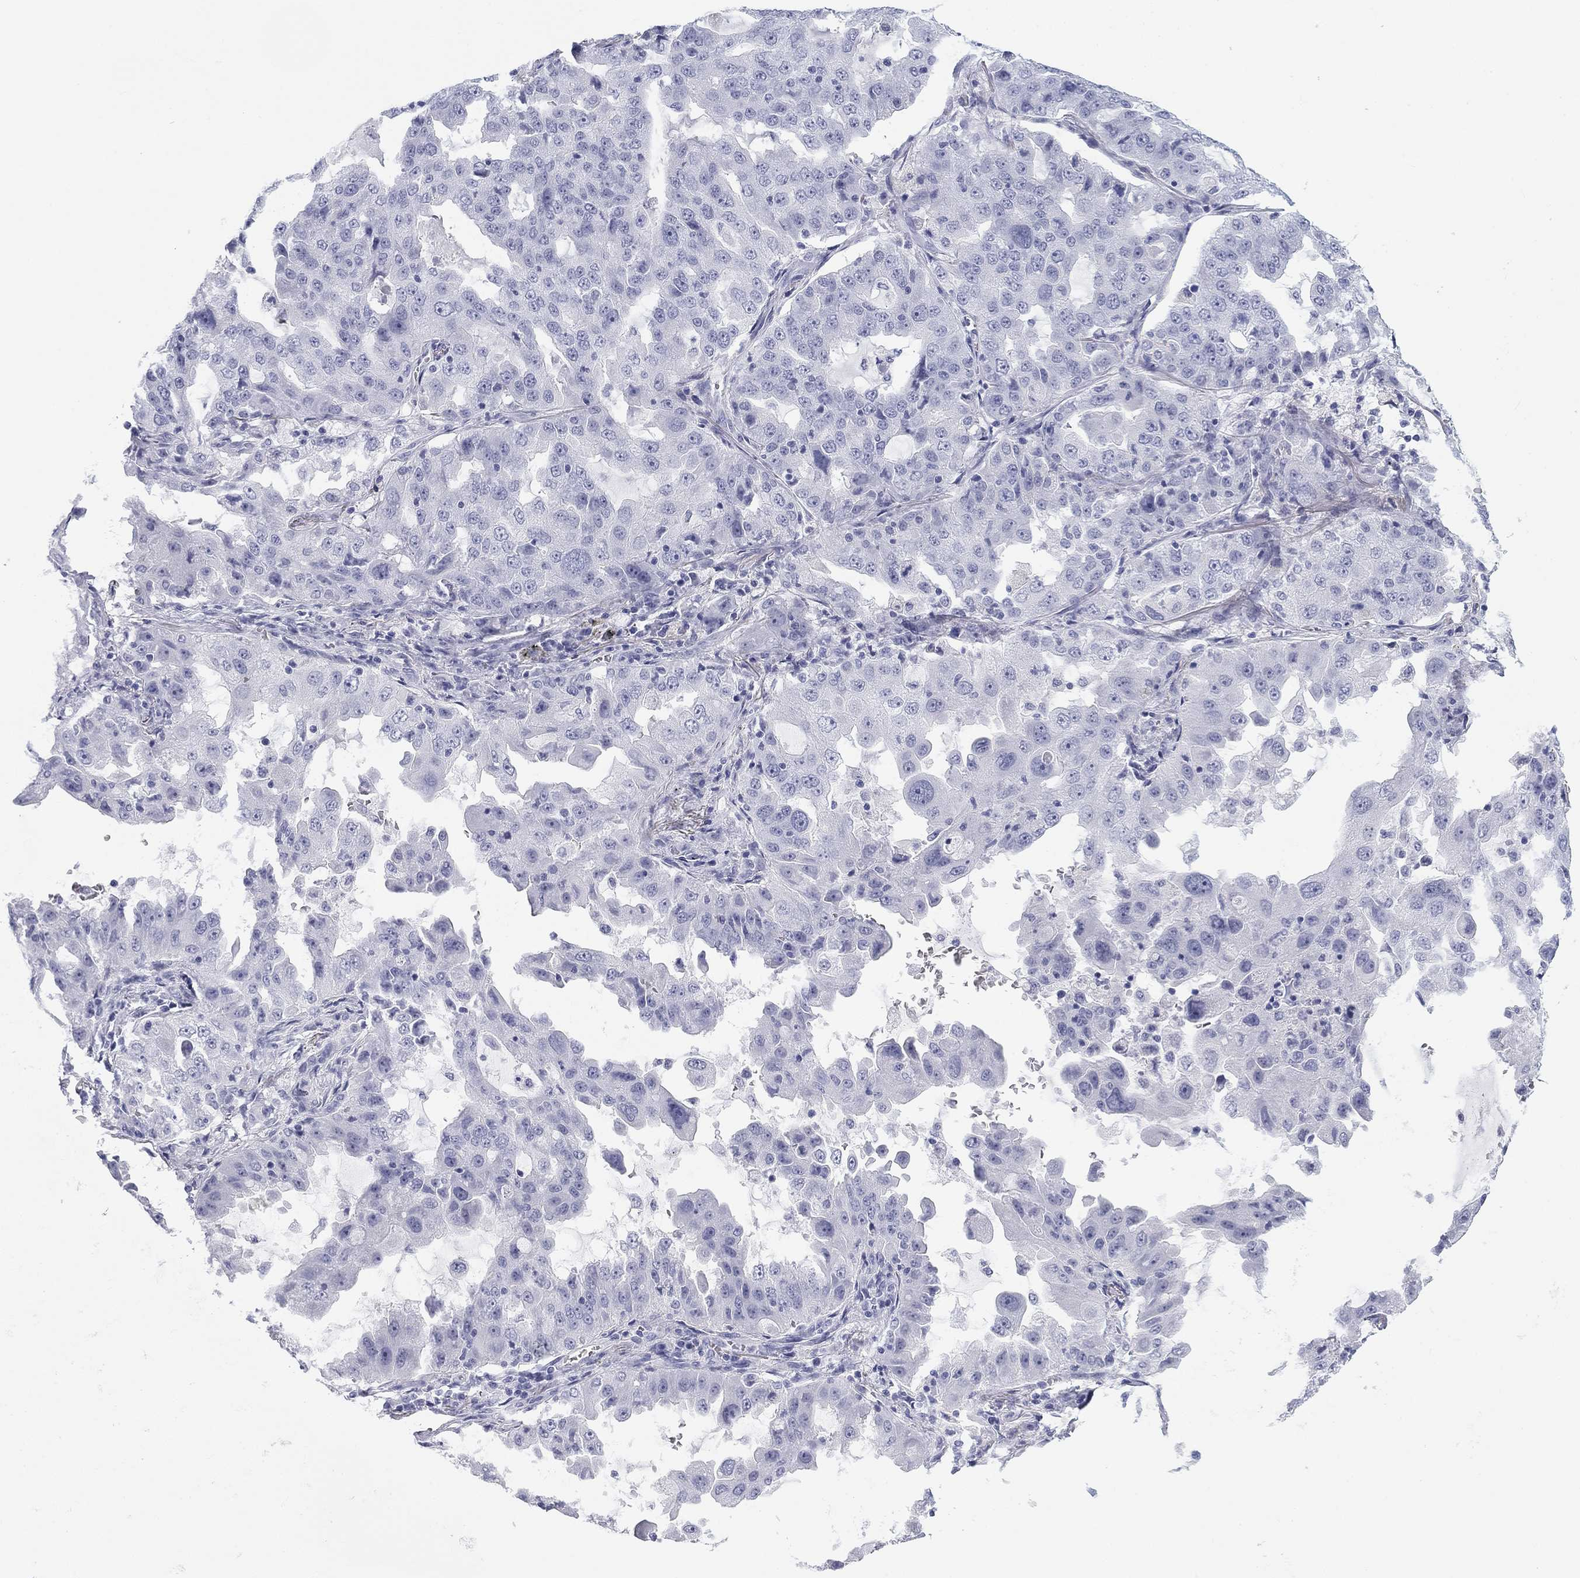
{"staining": {"intensity": "negative", "quantity": "none", "location": "none"}, "tissue": "lung cancer", "cell_type": "Tumor cells", "image_type": "cancer", "snomed": [{"axis": "morphology", "description": "Adenocarcinoma, NOS"}, {"axis": "topography", "description": "Lung"}], "caption": "Tumor cells are negative for brown protein staining in lung cancer (adenocarcinoma).", "gene": "CALB1", "patient": {"sex": "female", "age": 61}}